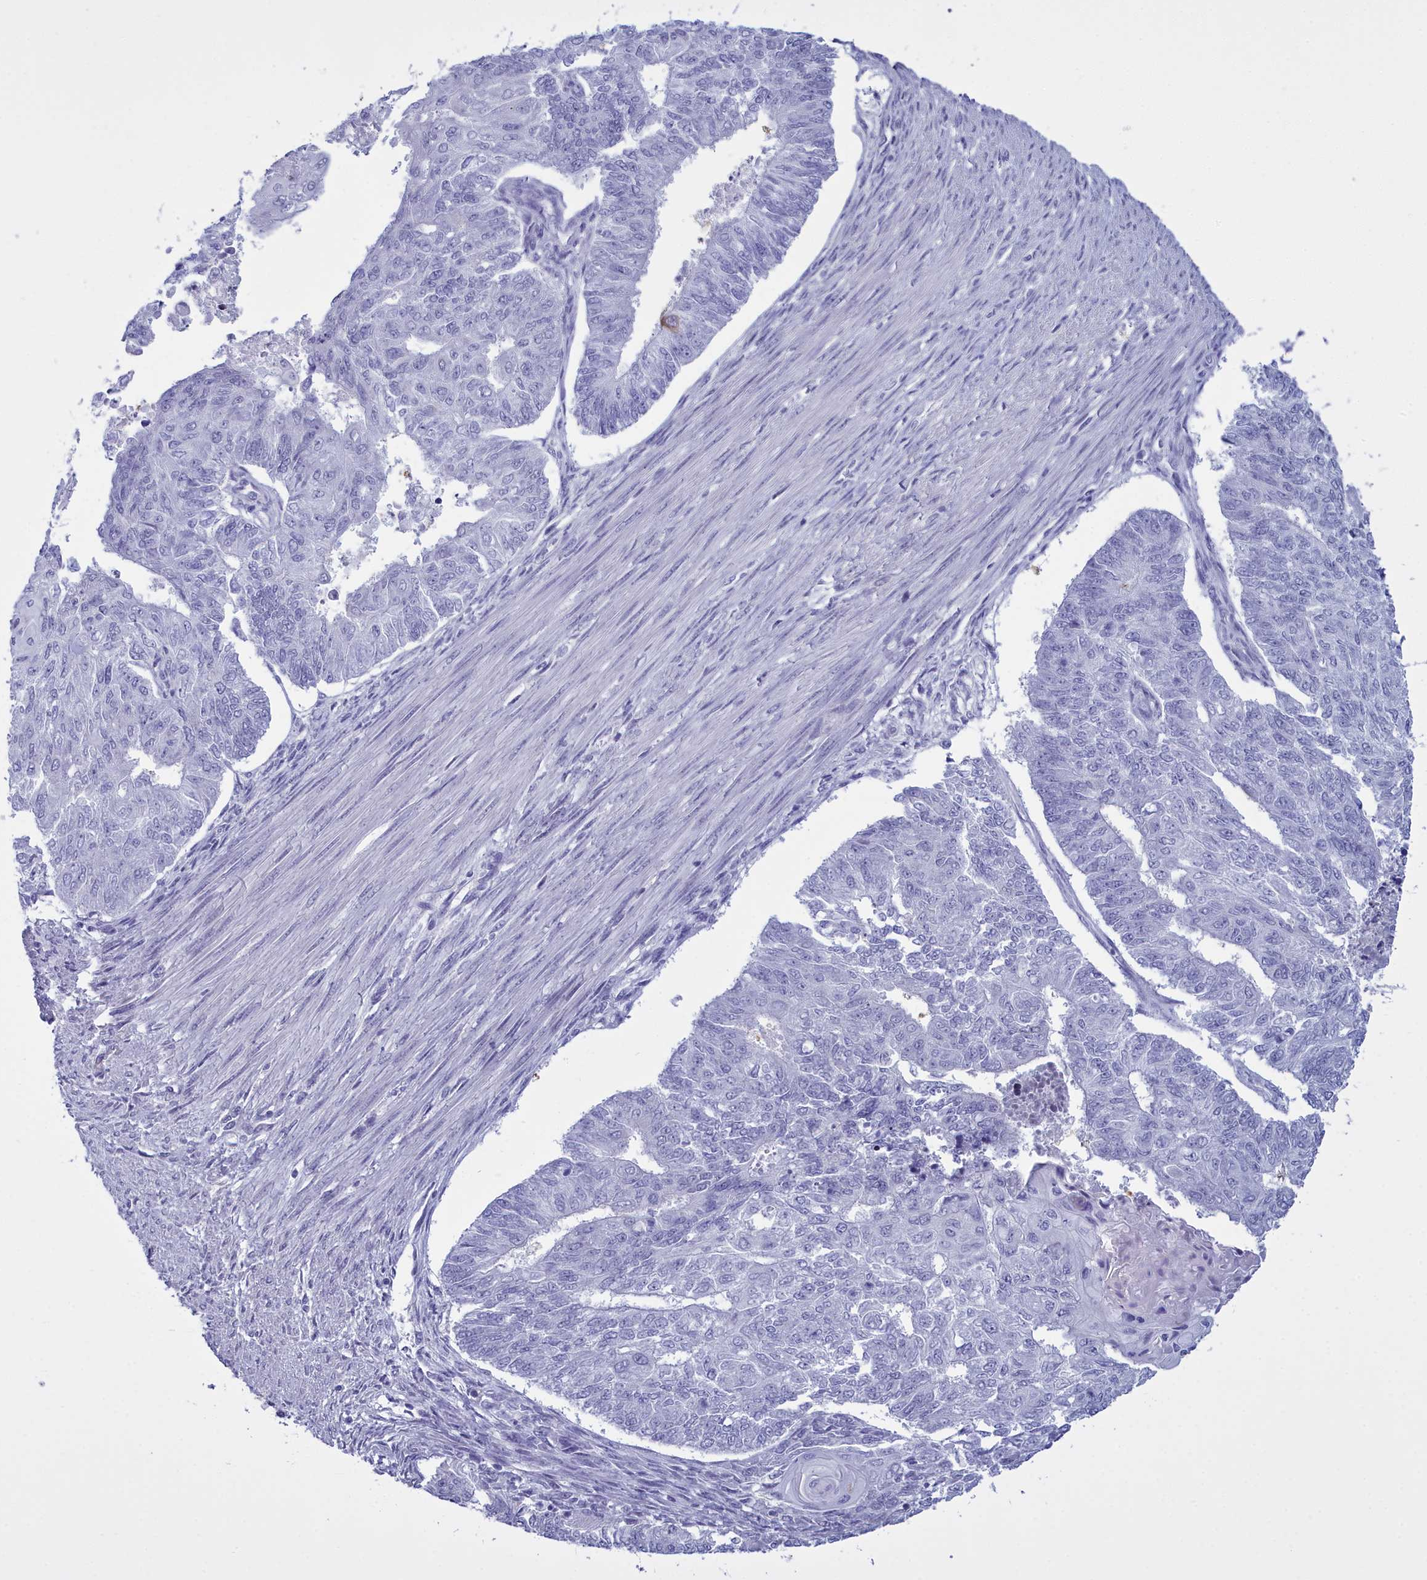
{"staining": {"intensity": "negative", "quantity": "none", "location": "none"}, "tissue": "endometrial cancer", "cell_type": "Tumor cells", "image_type": "cancer", "snomed": [{"axis": "morphology", "description": "Adenocarcinoma, NOS"}, {"axis": "topography", "description": "Endometrium"}], "caption": "Endometrial adenocarcinoma was stained to show a protein in brown. There is no significant staining in tumor cells.", "gene": "MAP6", "patient": {"sex": "female", "age": 32}}